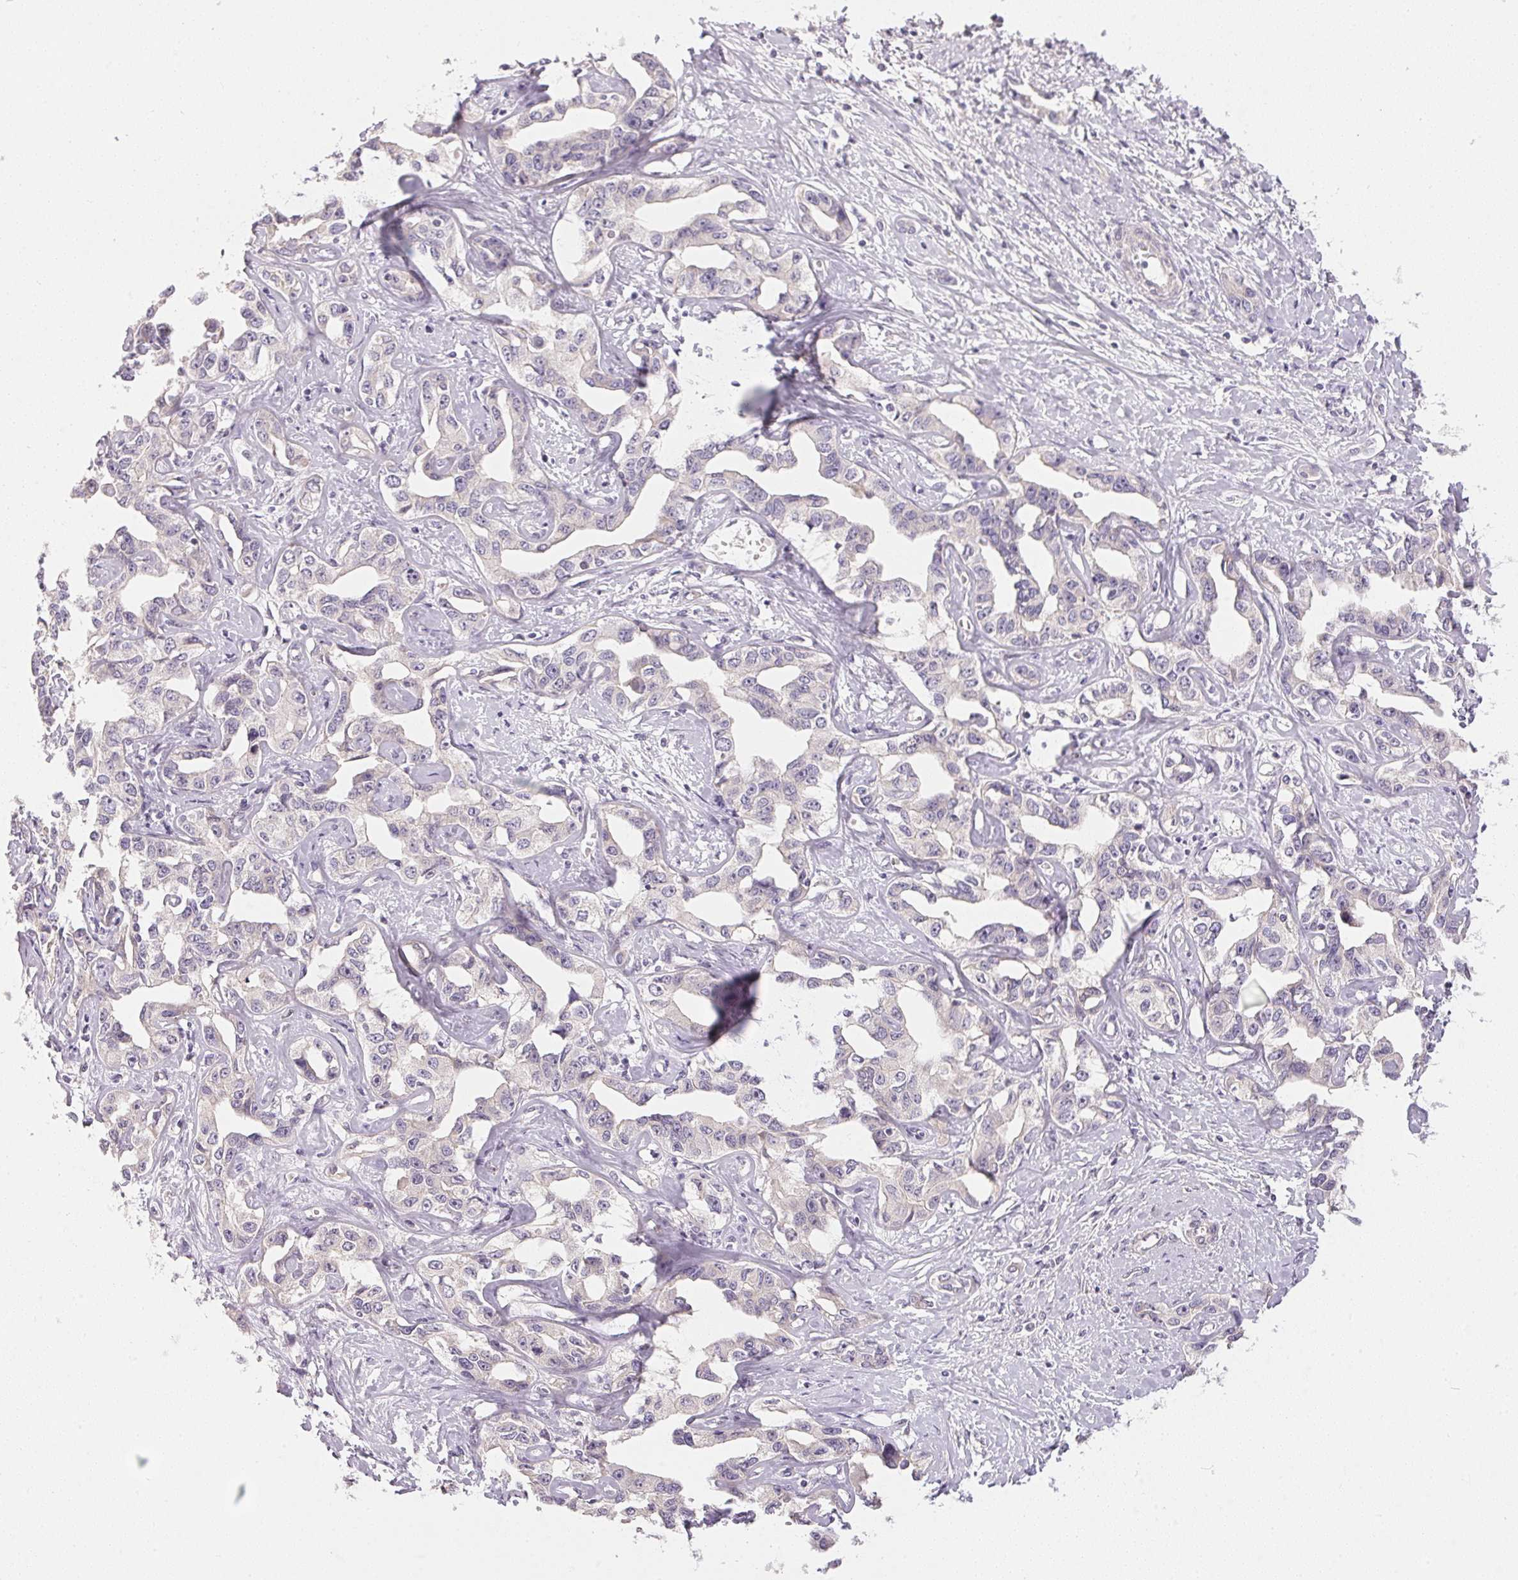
{"staining": {"intensity": "negative", "quantity": "none", "location": "none"}, "tissue": "liver cancer", "cell_type": "Tumor cells", "image_type": "cancer", "snomed": [{"axis": "morphology", "description": "Cholangiocarcinoma"}, {"axis": "topography", "description": "Liver"}], "caption": "Human liver cholangiocarcinoma stained for a protein using immunohistochemistry shows no staining in tumor cells.", "gene": "TTC23L", "patient": {"sex": "male", "age": 59}}